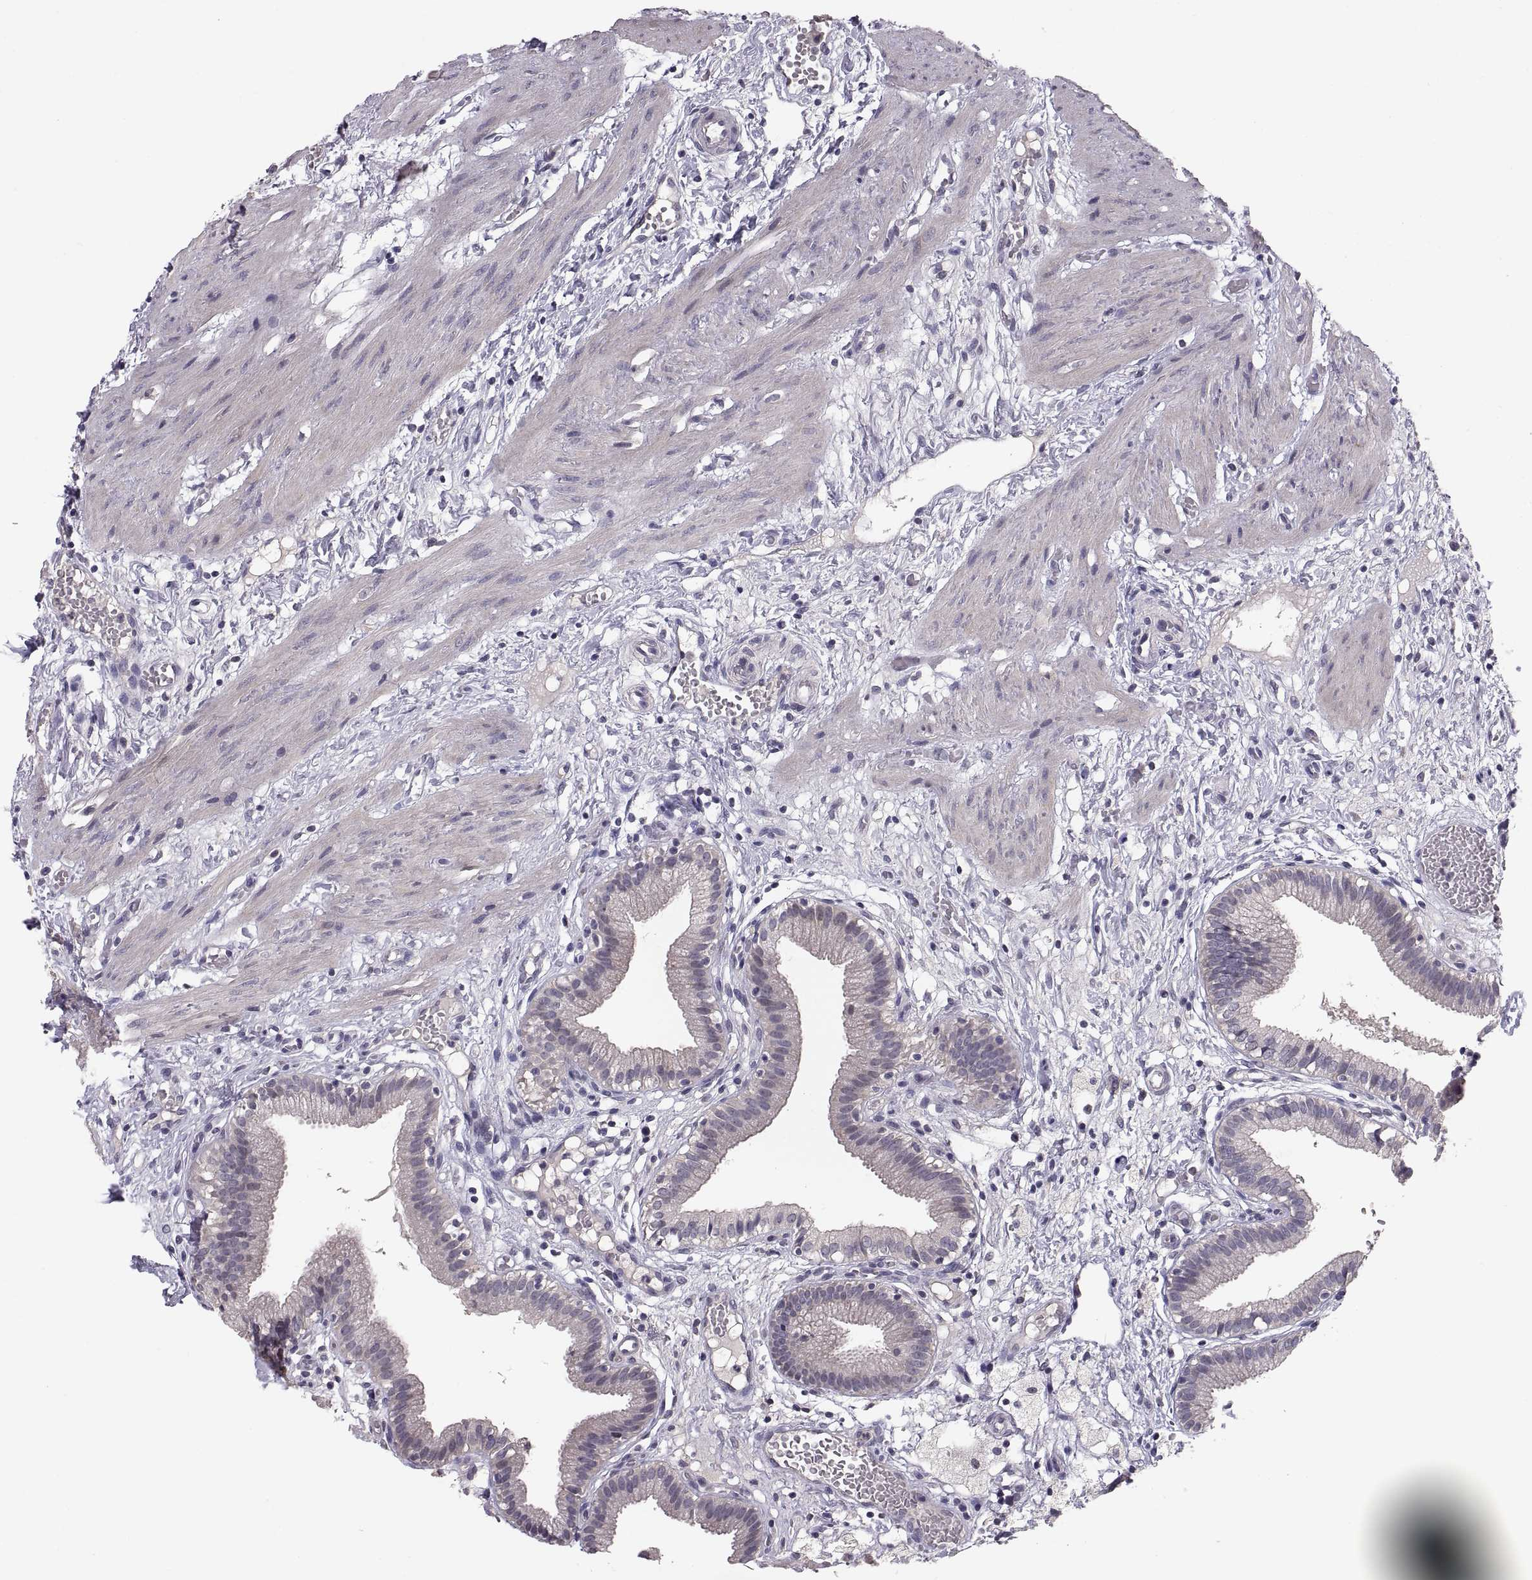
{"staining": {"intensity": "negative", "quantity": "none", "location": "none"}, "tissue": "gallbladder", "cell_type": "Glandular cells", "image_type": "normal", "snomed": [{"axis": "morphology", "description": "Normal tissue, NOS"}, {"axis": "topography", "description": "Gallbladder"}], "caption": "The photomicrograph reveals no staining of glandular cells in unremarkable gallbladder.", "gene": "PAX2", "patient": {"sex": "female", "age": 24}}